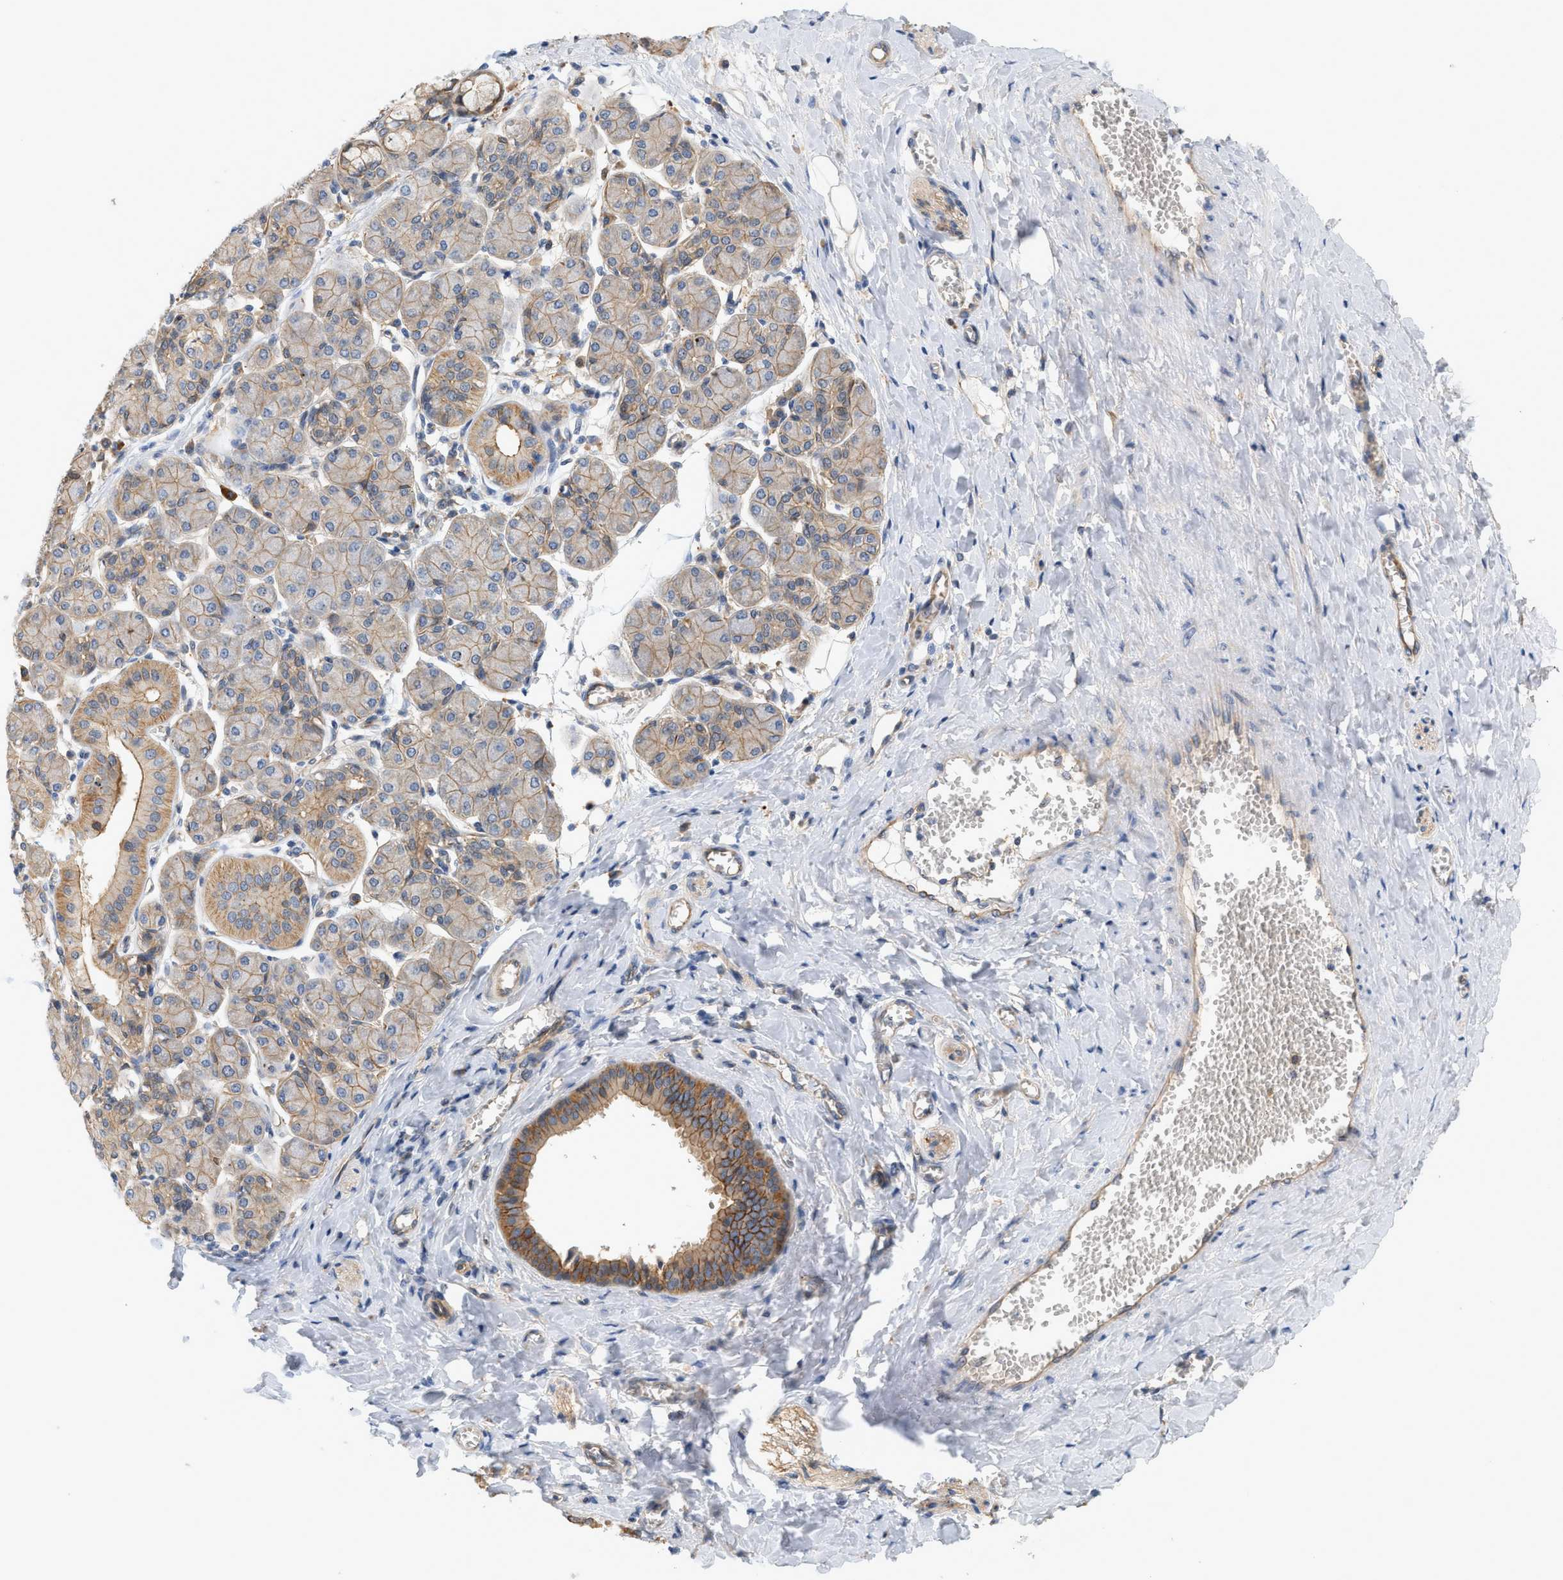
{"staining": {"intensity": "moderate", "quantity": "25%-75%", "location": "cytoplasmic/membranous"}, "tissue": "salivary gland", "cell_type": "Glandular cells", "image_type": "normal", "snomed": [{"axis": "morphology", "description": "Normal tissue, NOS"}, {"axis": "morphology", "description": "Inflammation, NOS"}, {"axis": "topography", "description": "Lymph node"}, {"axis": "topography", "description": "Salivary gland"}], "caption": "A medium amount of moderate cytoplasmic/membranous expression is identified in approximately 25%-75% of glandular cells in benign salivary gland. The staining was performed using DAB (3,3'-diaminobenzidine), with brown indicating positive protein expression. Nuclei are stained blue with hematoxylin.", "gene": "CTXN1", "patient": {"sex": "male", "age": 3}}